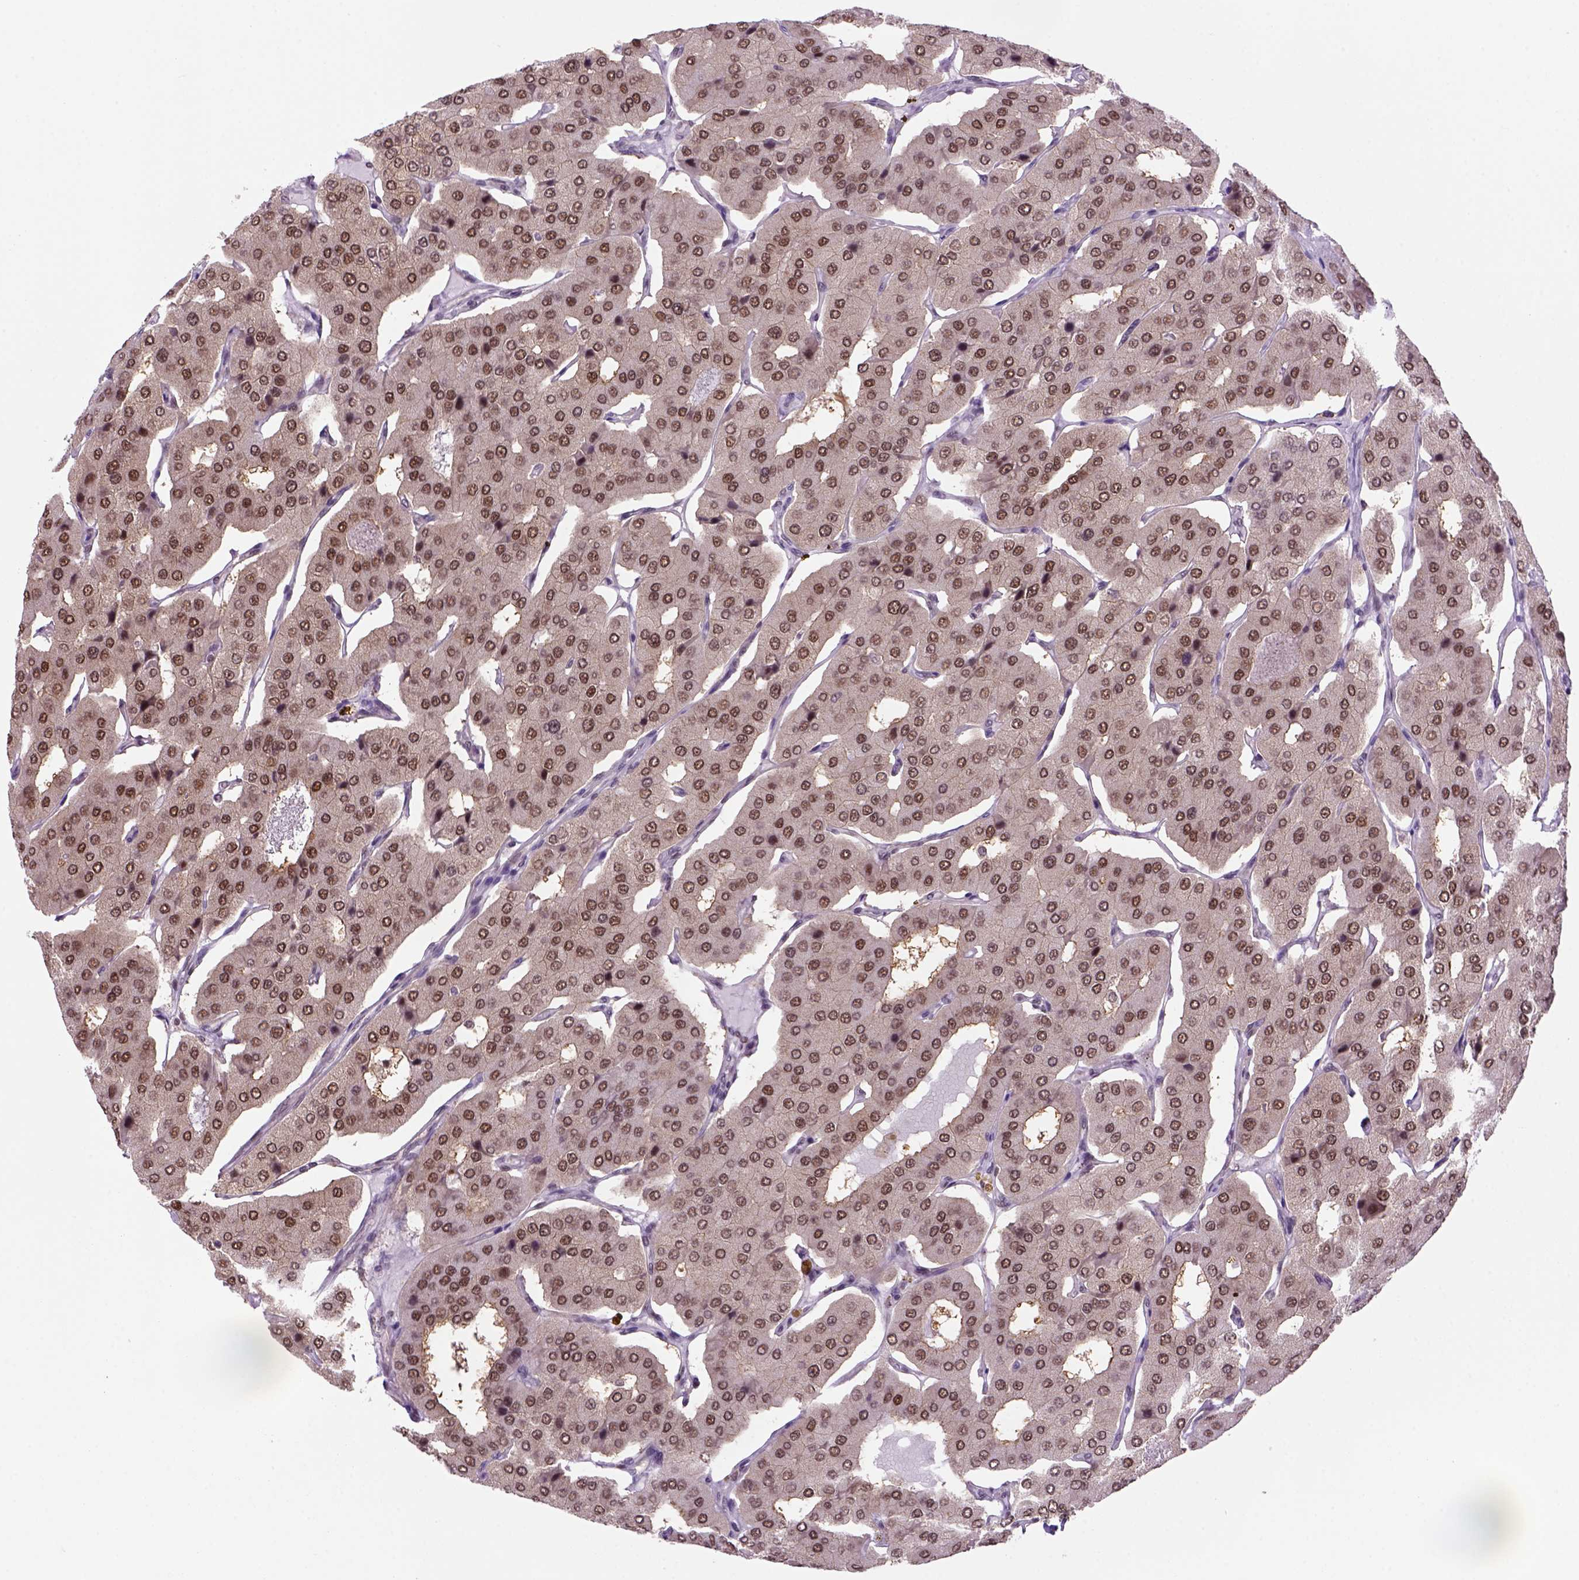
{"staining": {"intensity": "moderate", "quantity": ">75%", "location": "nuclear"}, "tissue": "parathyroid gland", "cell_type": "Glandular cells", "image_type": "normal", "snomed": [{"axis": "morphology", "description": "Normal tissue, NOS"}, {"axis": "morphology", "description": "Adenoma, NOS"}, {"axis": "topography", "description": "Parathyroid gland"}], "caption": "Protein expression analysis of benign parathyroid gland reveals moderate nuclear staining in approximately >75% of glandular cells. (brown staining indicates protein expression, while blue staining denotes nuclei).", "gene": "PSMC2", "patient": {"sex": "female", "age": 86}}